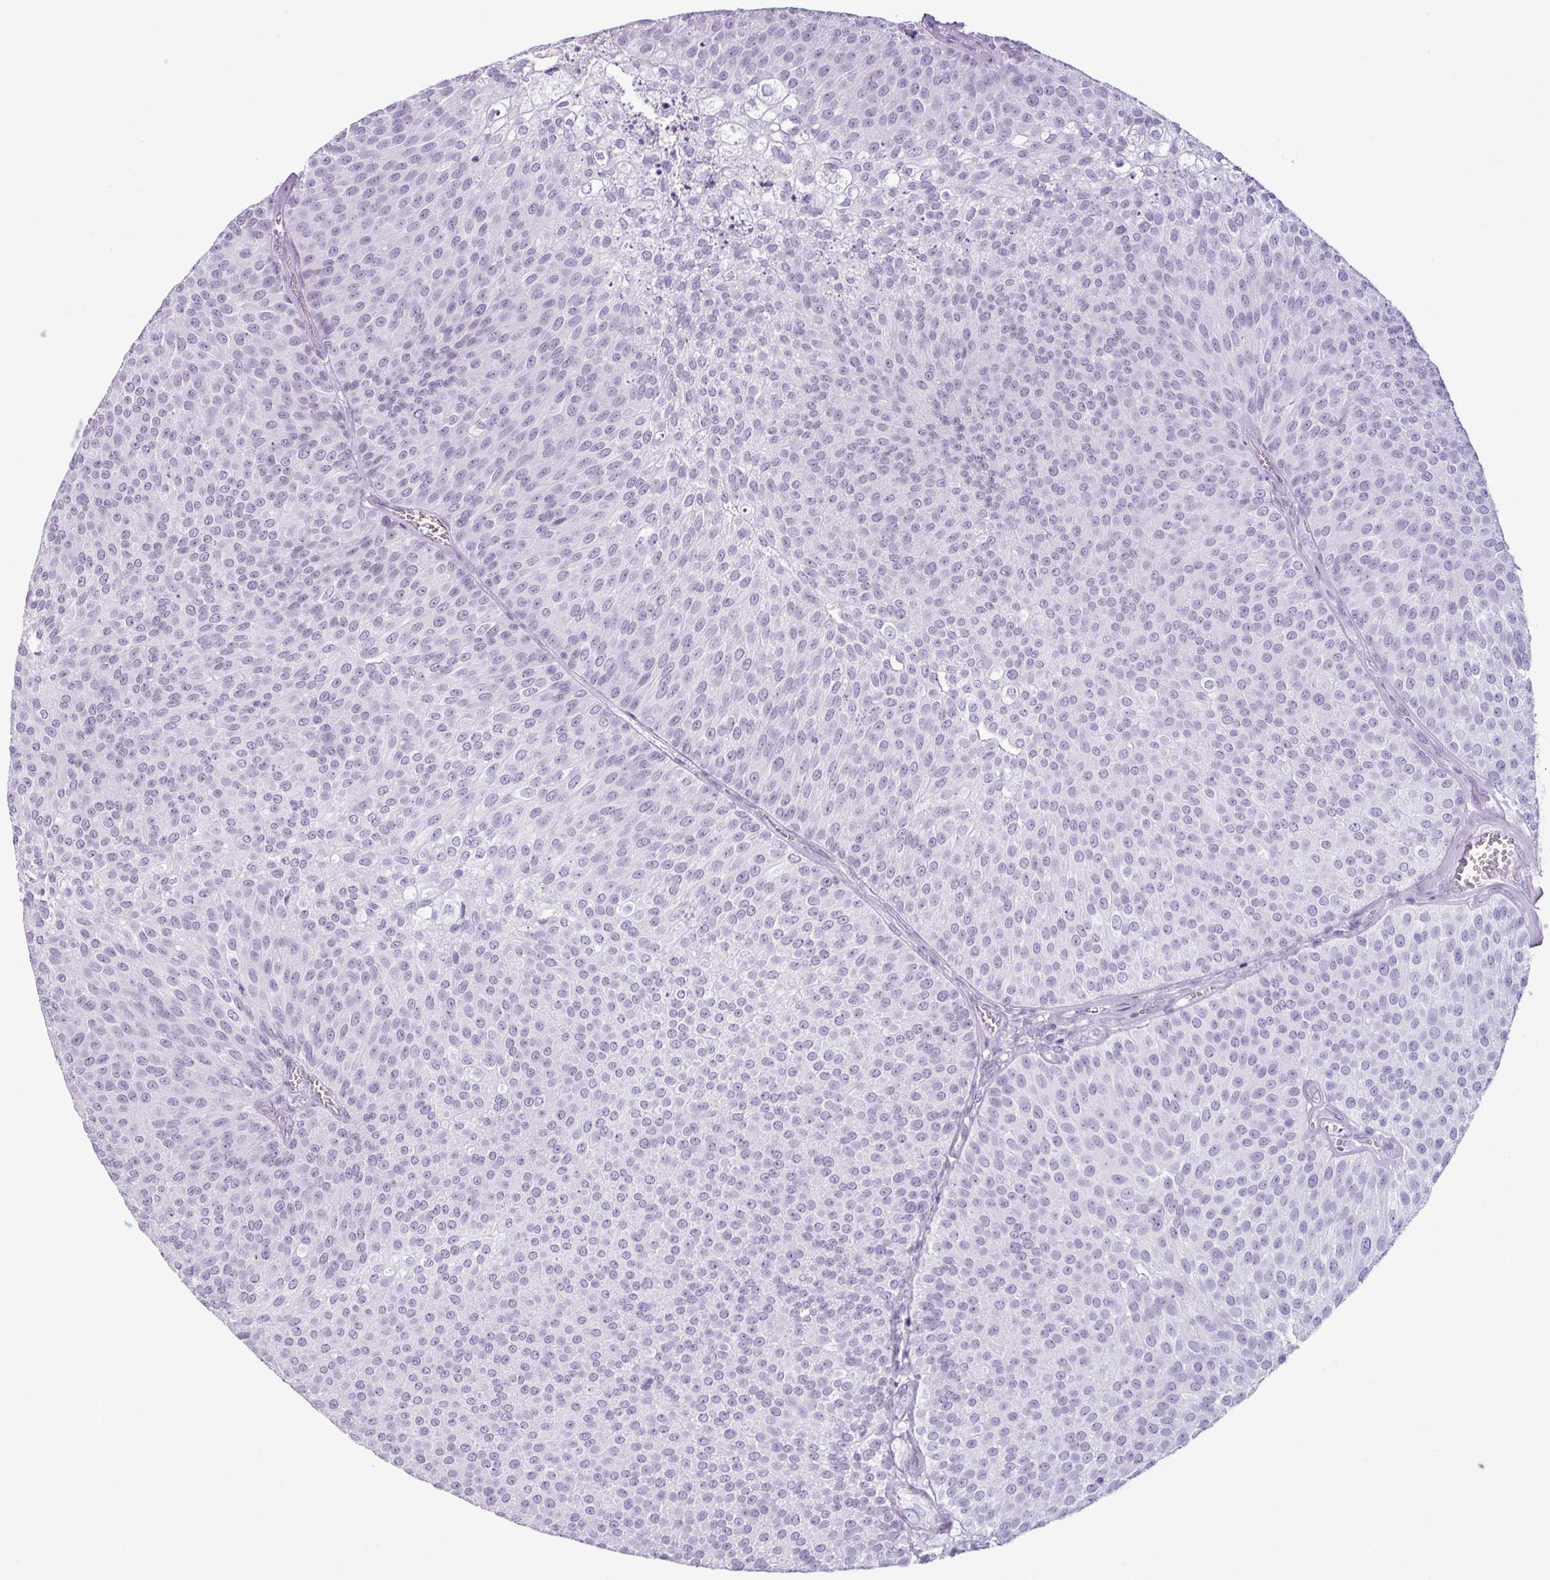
{"staining": {"intensity": "negative", "quantity": "none", "location": "none"}, "tissue": "urothelial cancer", "cell_type": "Tumor cells", "image_type": "cancer", "snomed": [{"axis": "morphology", "description": "Urothelial carcinoma, Low grade"}, {"axis": "topography", "description": "Urinary bladder"}], "caption": "The photomicrograph reveals no staining of tumor cells in urothelial cancer. Brightfield microscopy of immunohistochemistry (IHC) stained with DAB (3,3'-diaminobenzidine) (brown) and hematoxylin (blue), captured at high magnification.", "gene": "SCT", "patient": {"sex": "female", "age": 79}}